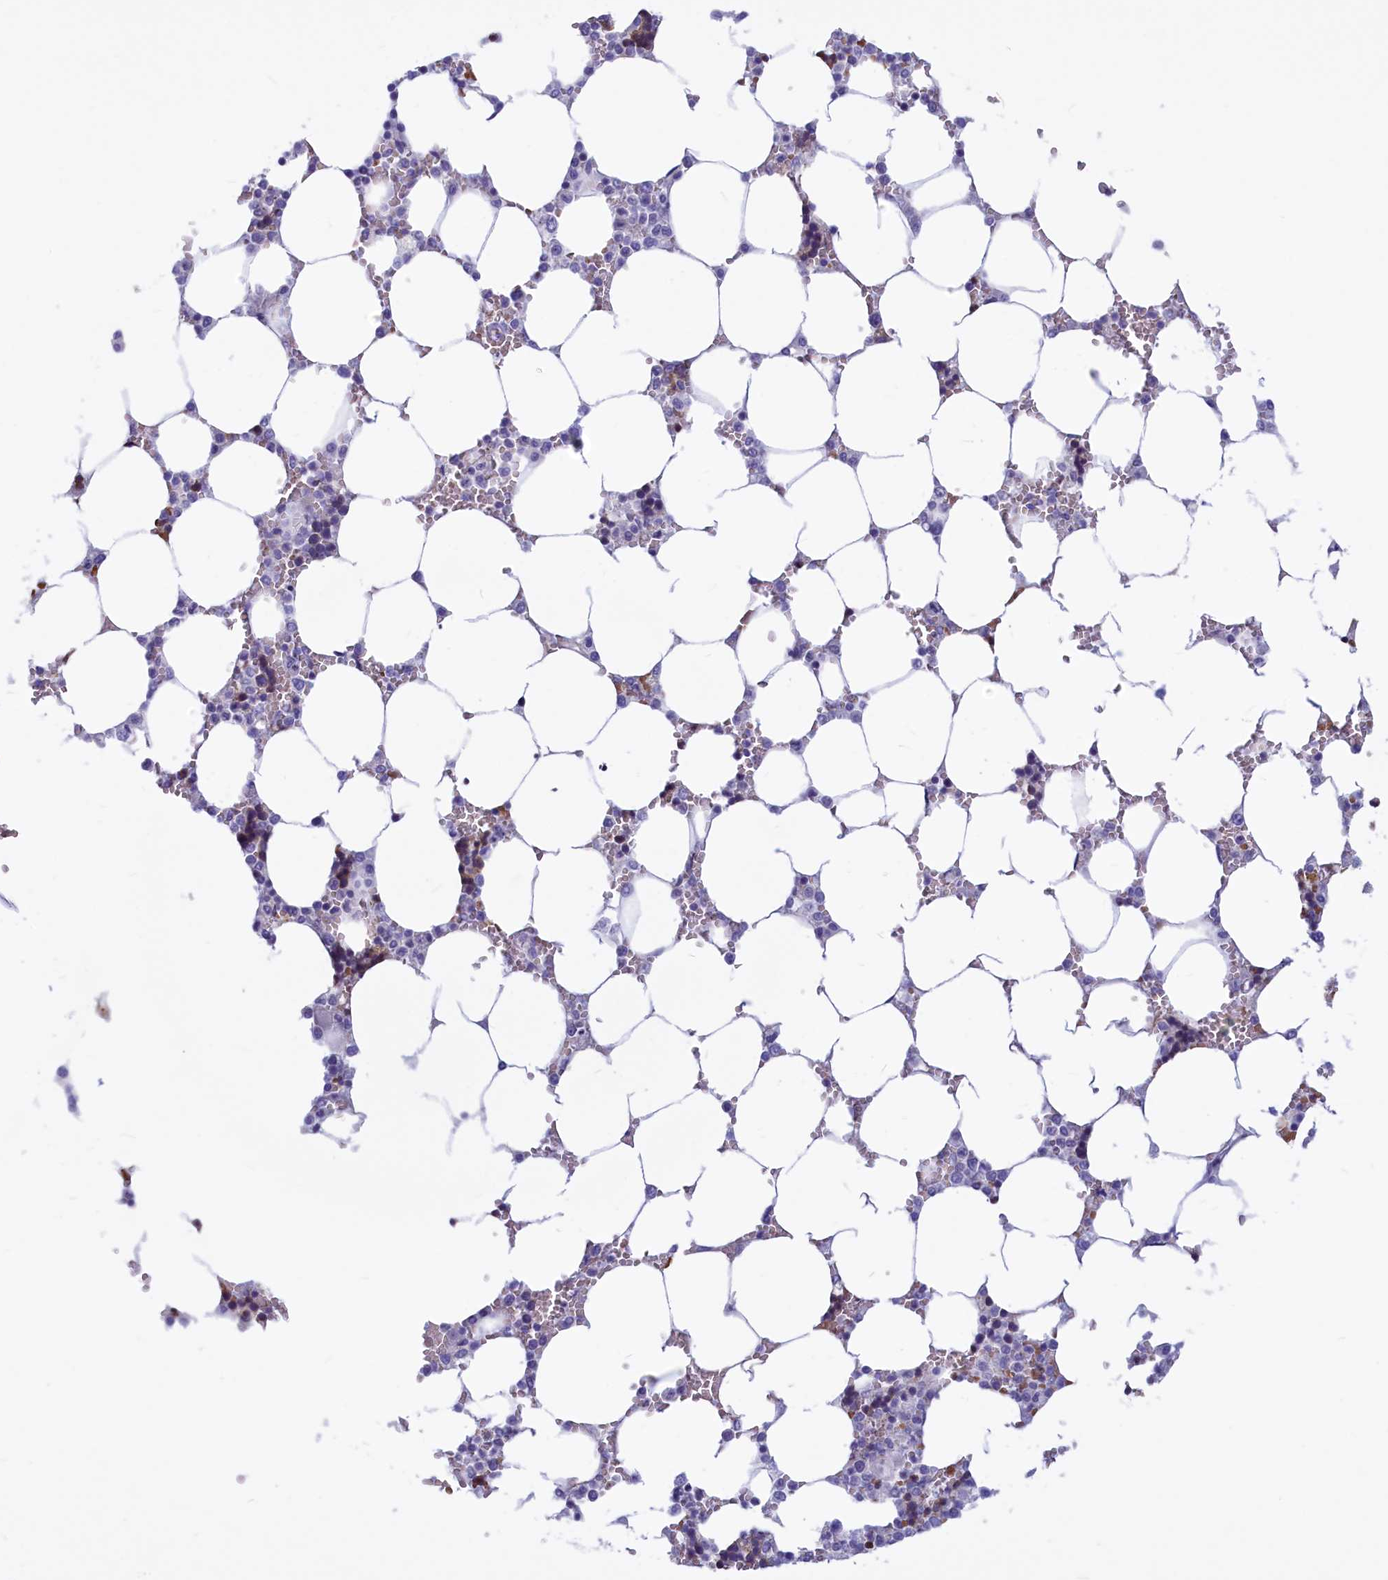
{"staining": {"intensity": "negative", "quantity": "none", "location": "none"}, "tissue": "bone marrow", "cell_type": "Hematopoietic cells", "image_type": "normal", "snomed": [{"axis": "morphology", "description": "Normal tissue, NOS"}, {"axis": "topography", "description": "Bone marrow"}], "caption": "A high-resolution micrograph shows immunohistochemistry (IHC) staining of unremarkable bone marrow, which exhibits no significant expression in hematopoietic cells.", "gene": "GAPDHS", "patient": {"sex": "male", "age": 64}}